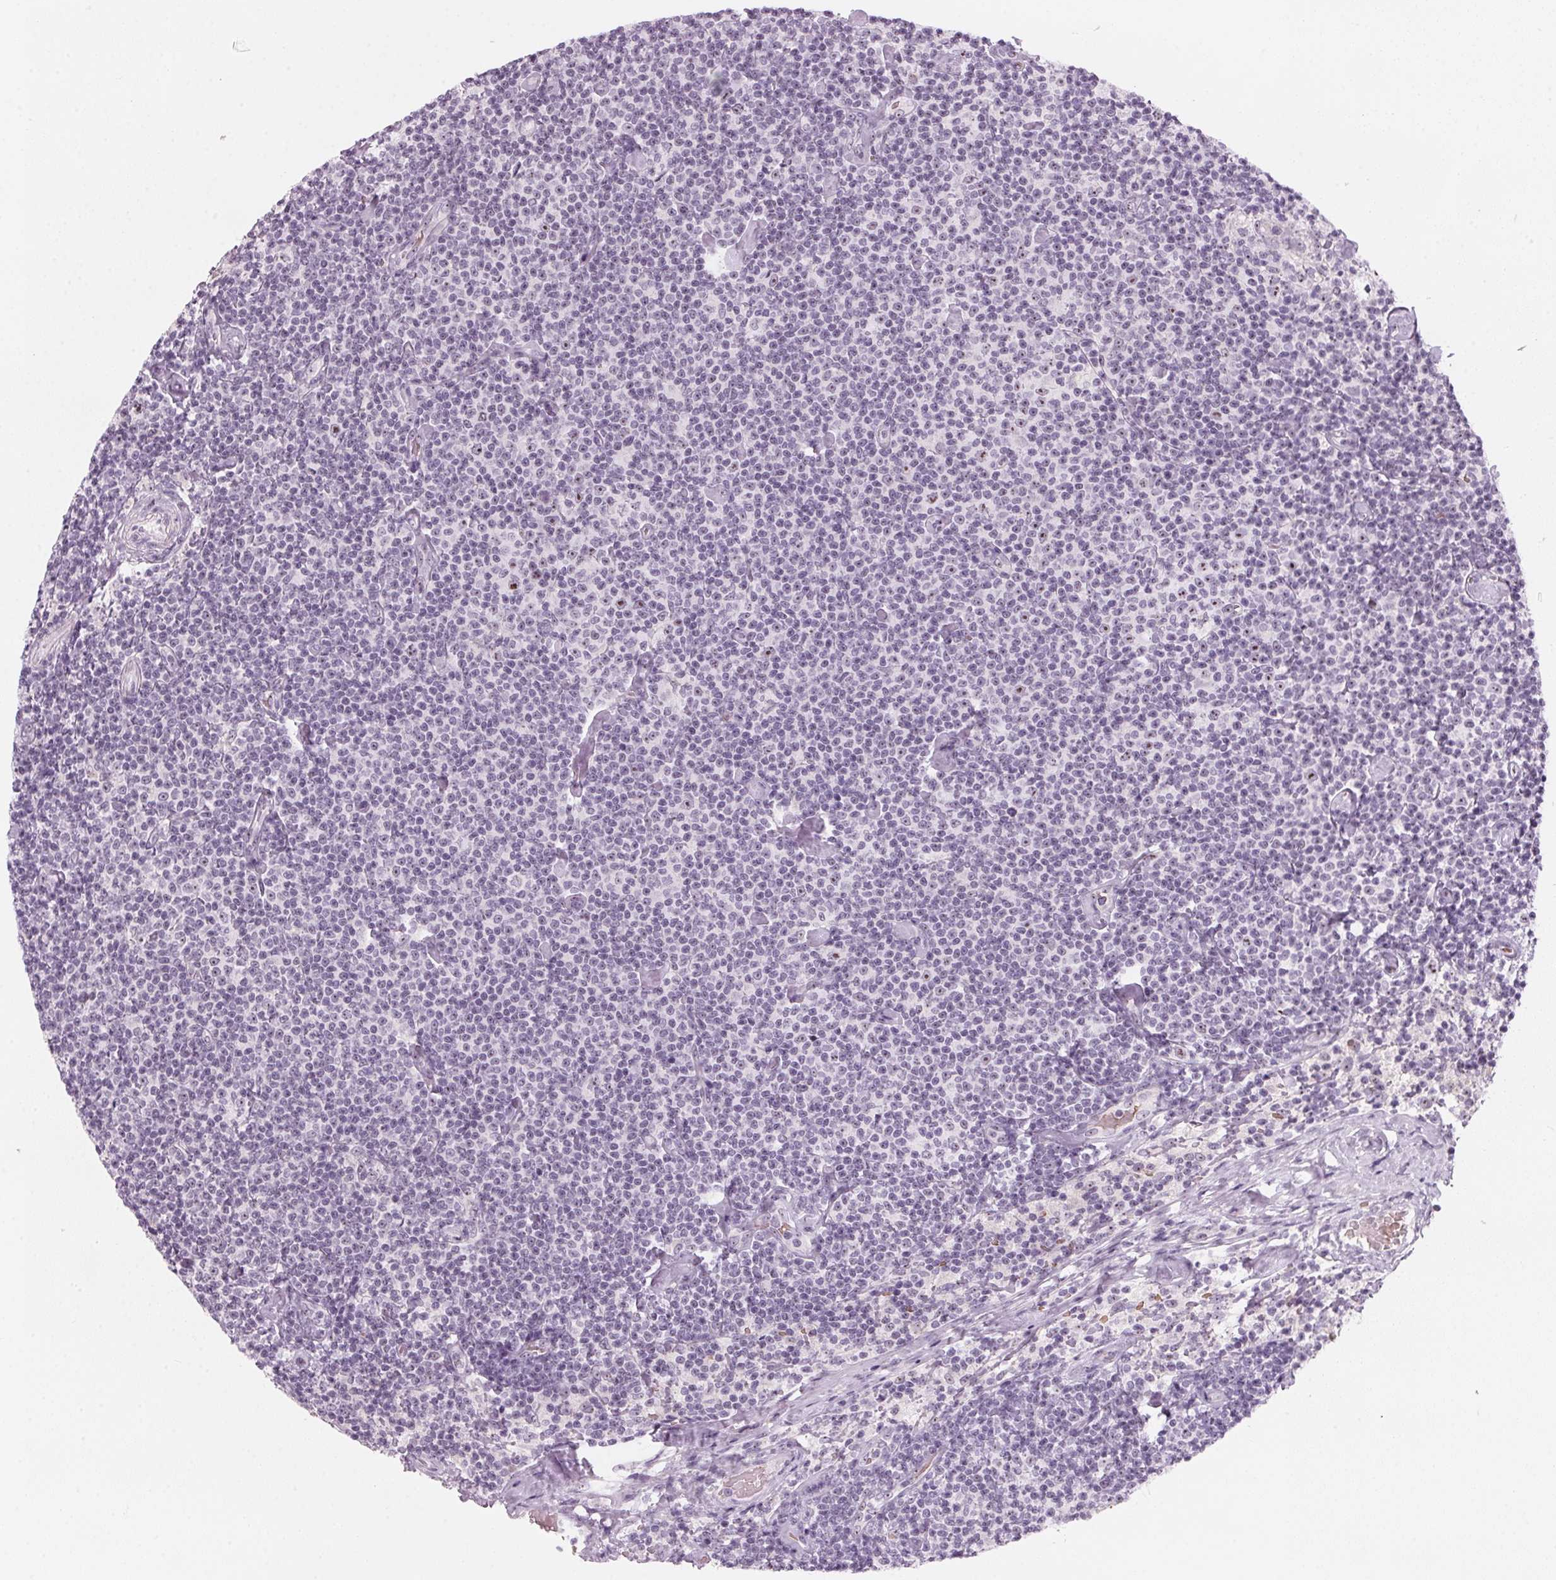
{"staining": {"intensity": "weak", "quantity": "<25%", "location": "nuclear"}, "tissue": "lymphoma", "cell_type": "Tumor cells", "image_type": "cancer", "snomed": [{"axis": "morphology", "description": "Malignant lymphoma, non-Hodgkin's type, Low grade"}, {"axis": "topography", "description": "Lymph node"}], "caption": "Immunohistochemistry micrograph of neoplastic tissue: human low-grade malignant lymphoma, non-Hodgkin's type stained with DAB (3,3'-diaminobenzidine) exhibits no significant protein expression in tumor cells.", "gene": "DNTTIP2", "patient": {"sex": "male", "age": 81}}